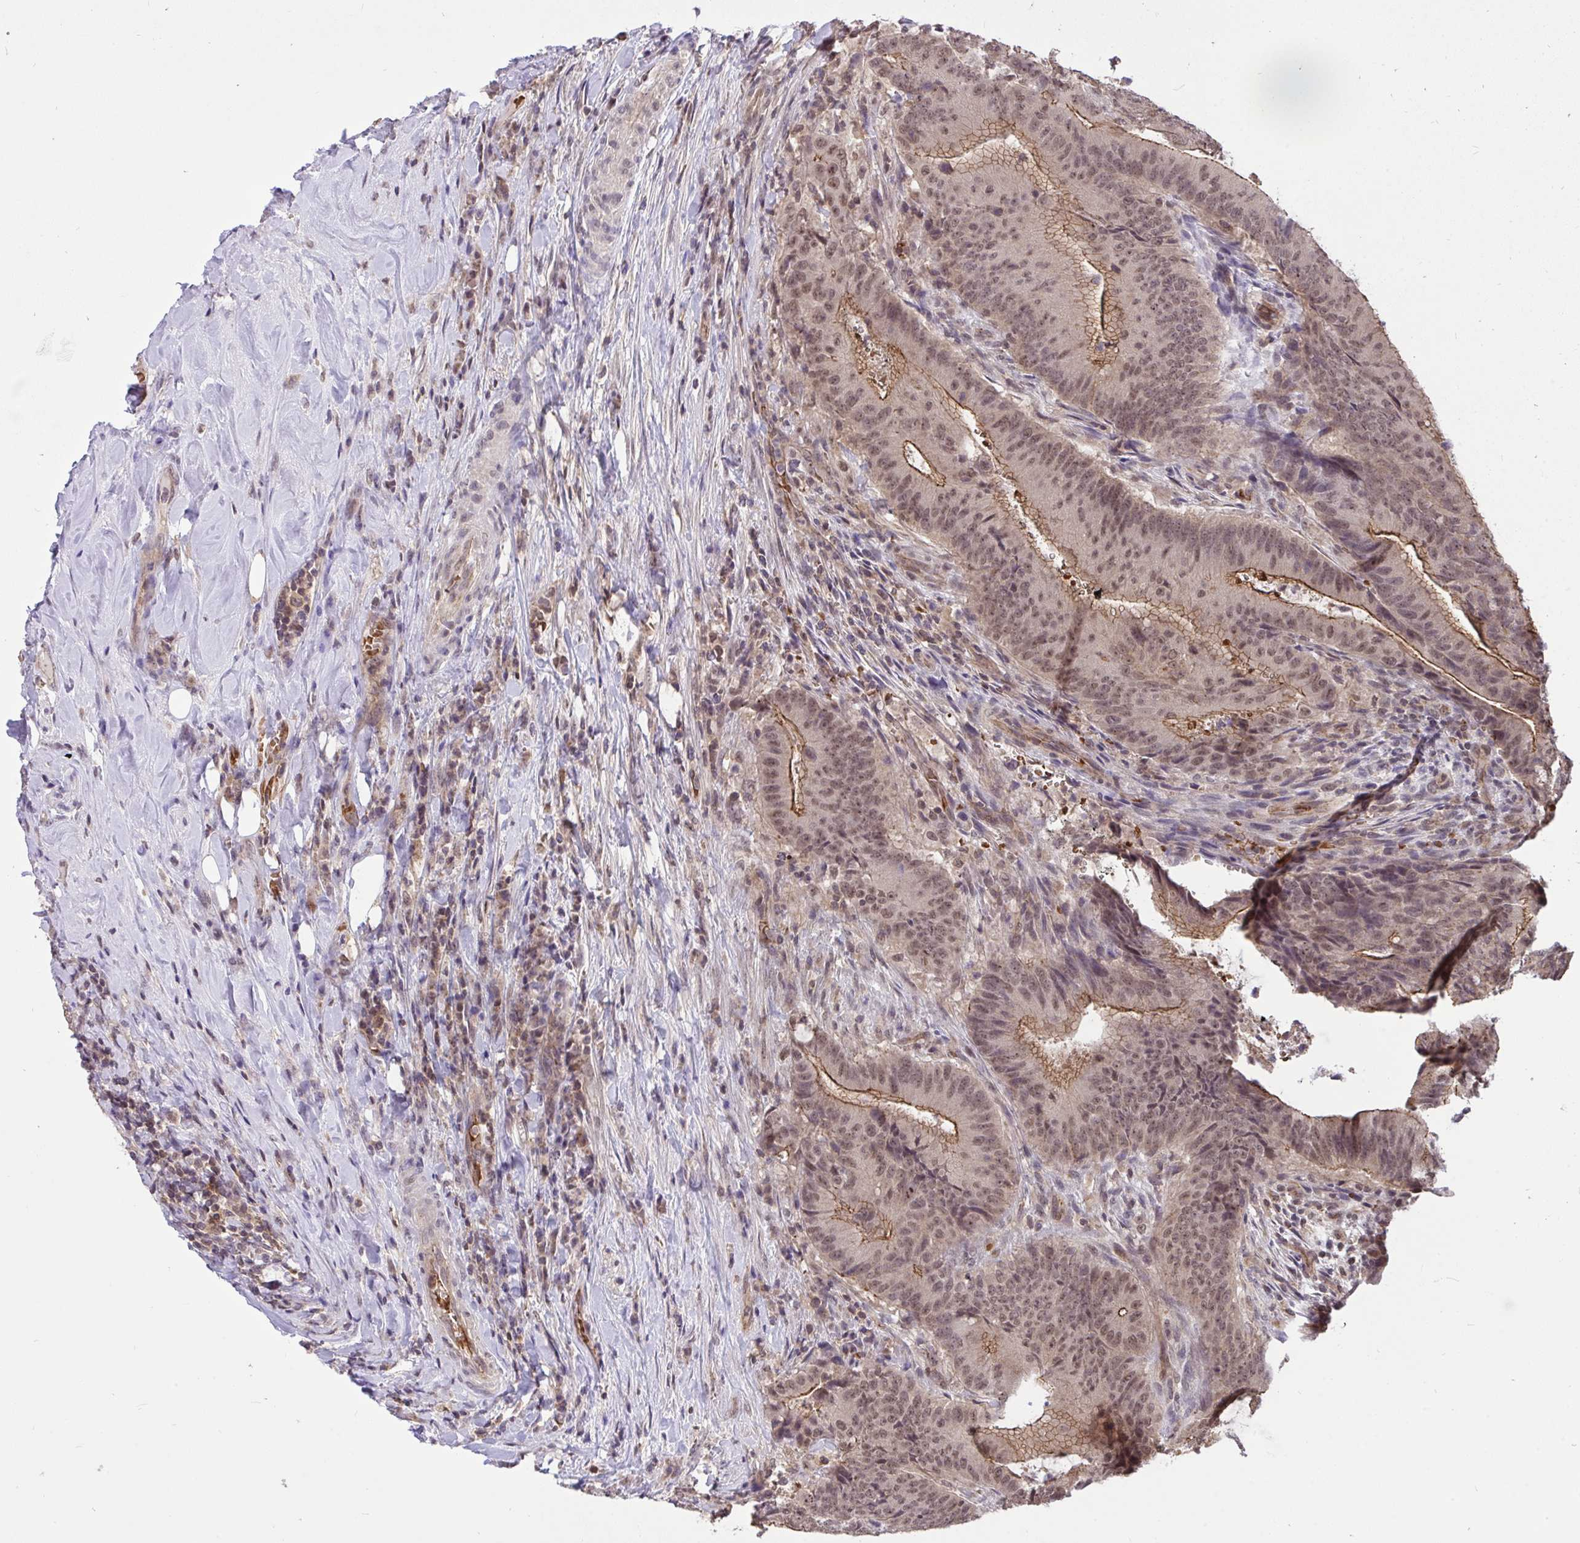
{"staining": {"intensity": "moderate", "quantity": ">75%", "location": "cytoplasmic/membranous,nuclear"}, "tissue": "colorectal cancer", "cell_type": "Tumor cells", "image_type": "cancer", "snomed": [{"axis": "morphology", "description": "Adenocarcinoma, NOS"}, {"axis": "topography", "description": "Colon"}], "caption": "The immunohistochemical stain labels moderate cytoplasmic/membranous and nuclear positivity in tumor cells of colorectal cancer (adenocarcinoma) tissue. (IHC, brightfield microscopy, high magnification).", "gene": "PPP1CA", "patient": {"sex": "female", "age": 43}}